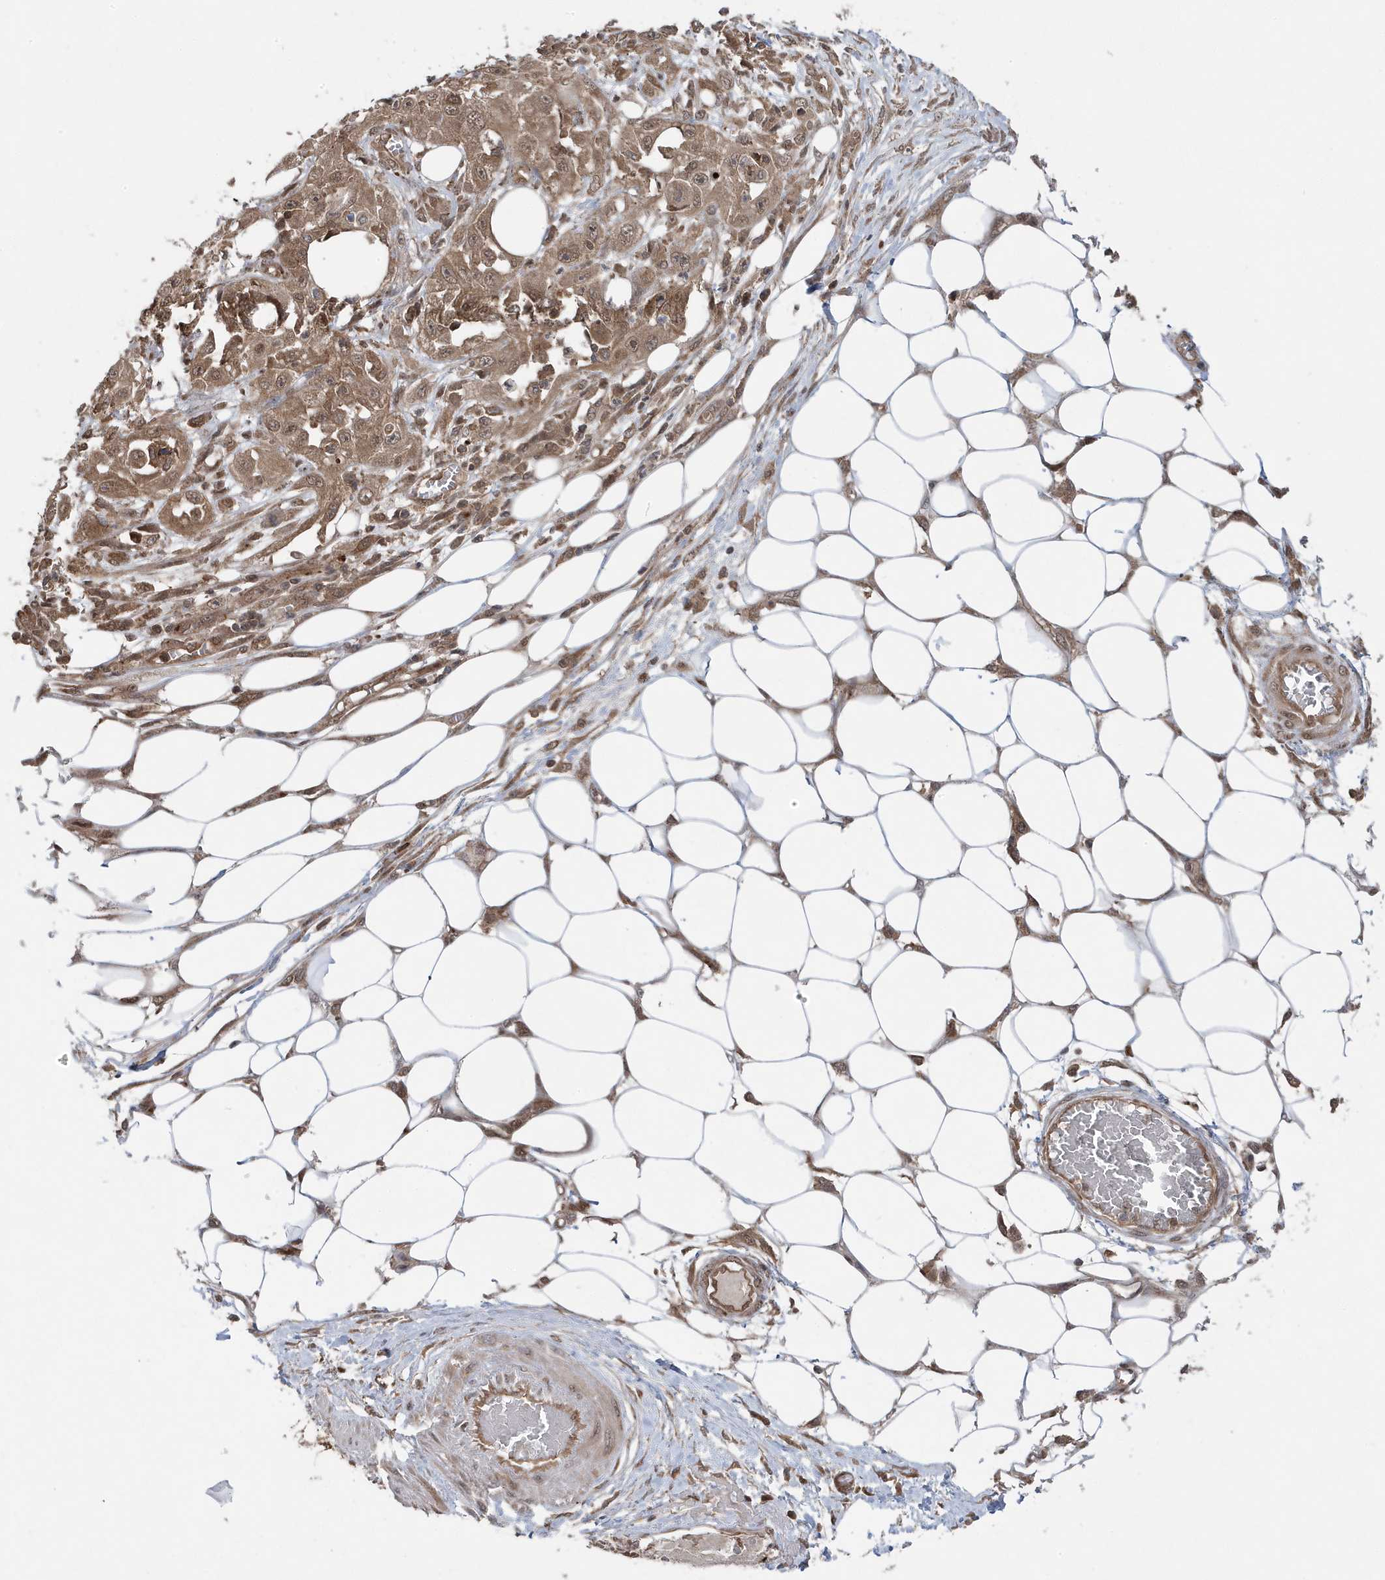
{"staining": {"intensity": "weak", "quantity": ">75%", "location": "cytoplasmic/membranous"}, "tissue": "skin cancer", "cell_type": "Tumor cells", "image_type": "cancer", "snomed": [{"axis": "morphology", "description": "Squamous cell carcinoma, NOS"}, {"axis": "morphology", "description": "Squamous cell carcinoma, metastatic, NOS"}, {"axis": "topography", "description": "Skin"}, {"axis": "topography", "description": "Lymph node"}], "caption": "A histopathology image of human skin cancer stained for a protein demonstrates weak cytoplasmic/membranous brown staining in tumor cells. (Stains: DAB (3,3'-diaminobenzidine) in brown, nuclei in blue, Microscopy: brightfield microscopy at high magnification).", "gene": "MAPK1IP1L", "patient": {"sex": "male", "age": 75}}